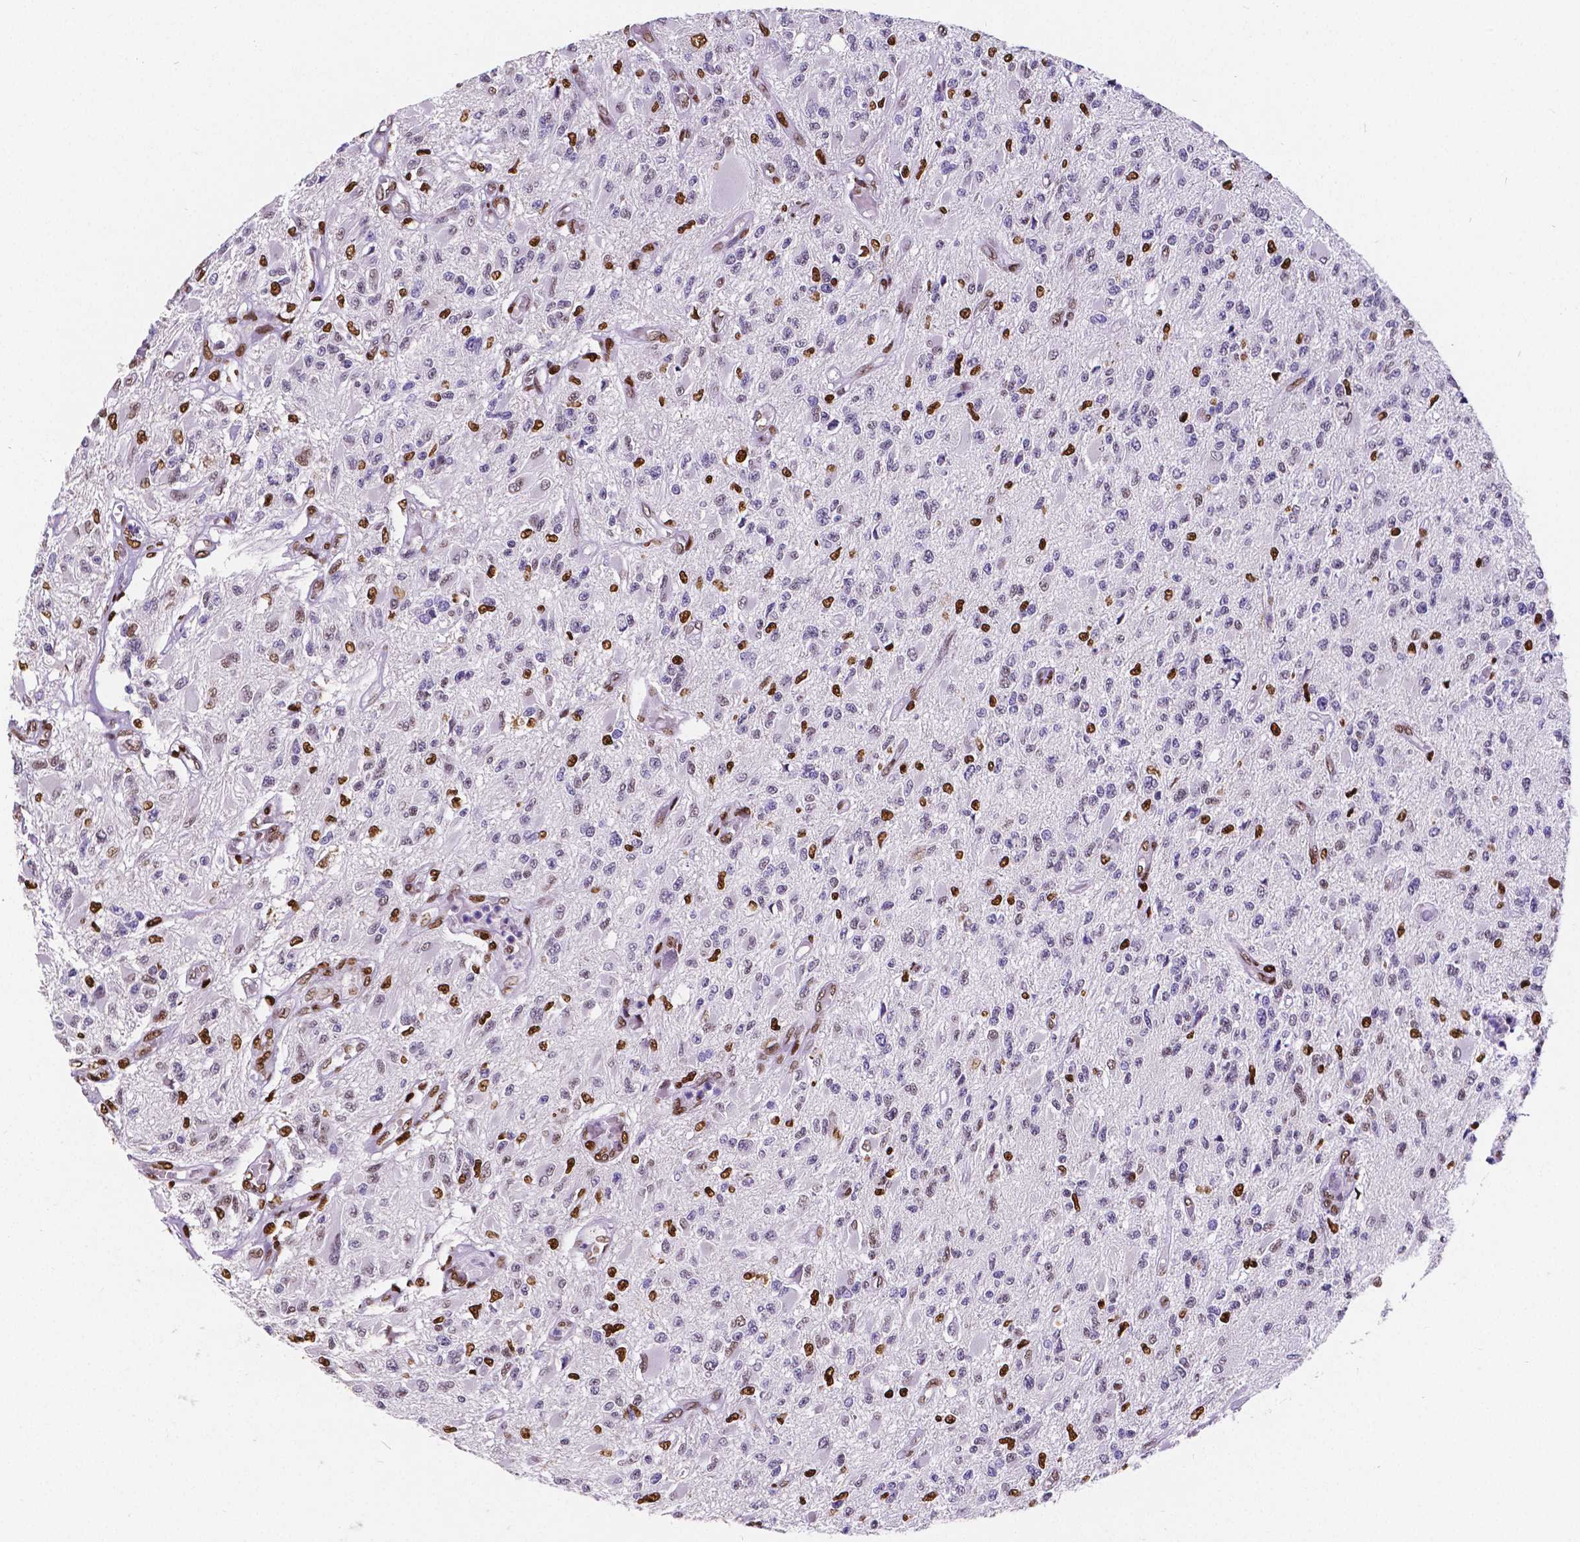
{"staining": {"intensity": "moderate", "quantity": "<25%", "location": "nuclear"}, "tissue": "glioma", "cell_type": "Tumor cells", "image_type": "cancer", "snomed": [{"axis": "morphology", "description": "Glioma, malignant, High grade"}, {"axis": "topography", "description": "Brain"}], "caption": "A brown stain labels moderate nuclear expression of a protein in human glioma tumor cells.", "gene": "MEF2C", "patient": {"sex": "female", "age": 63}}